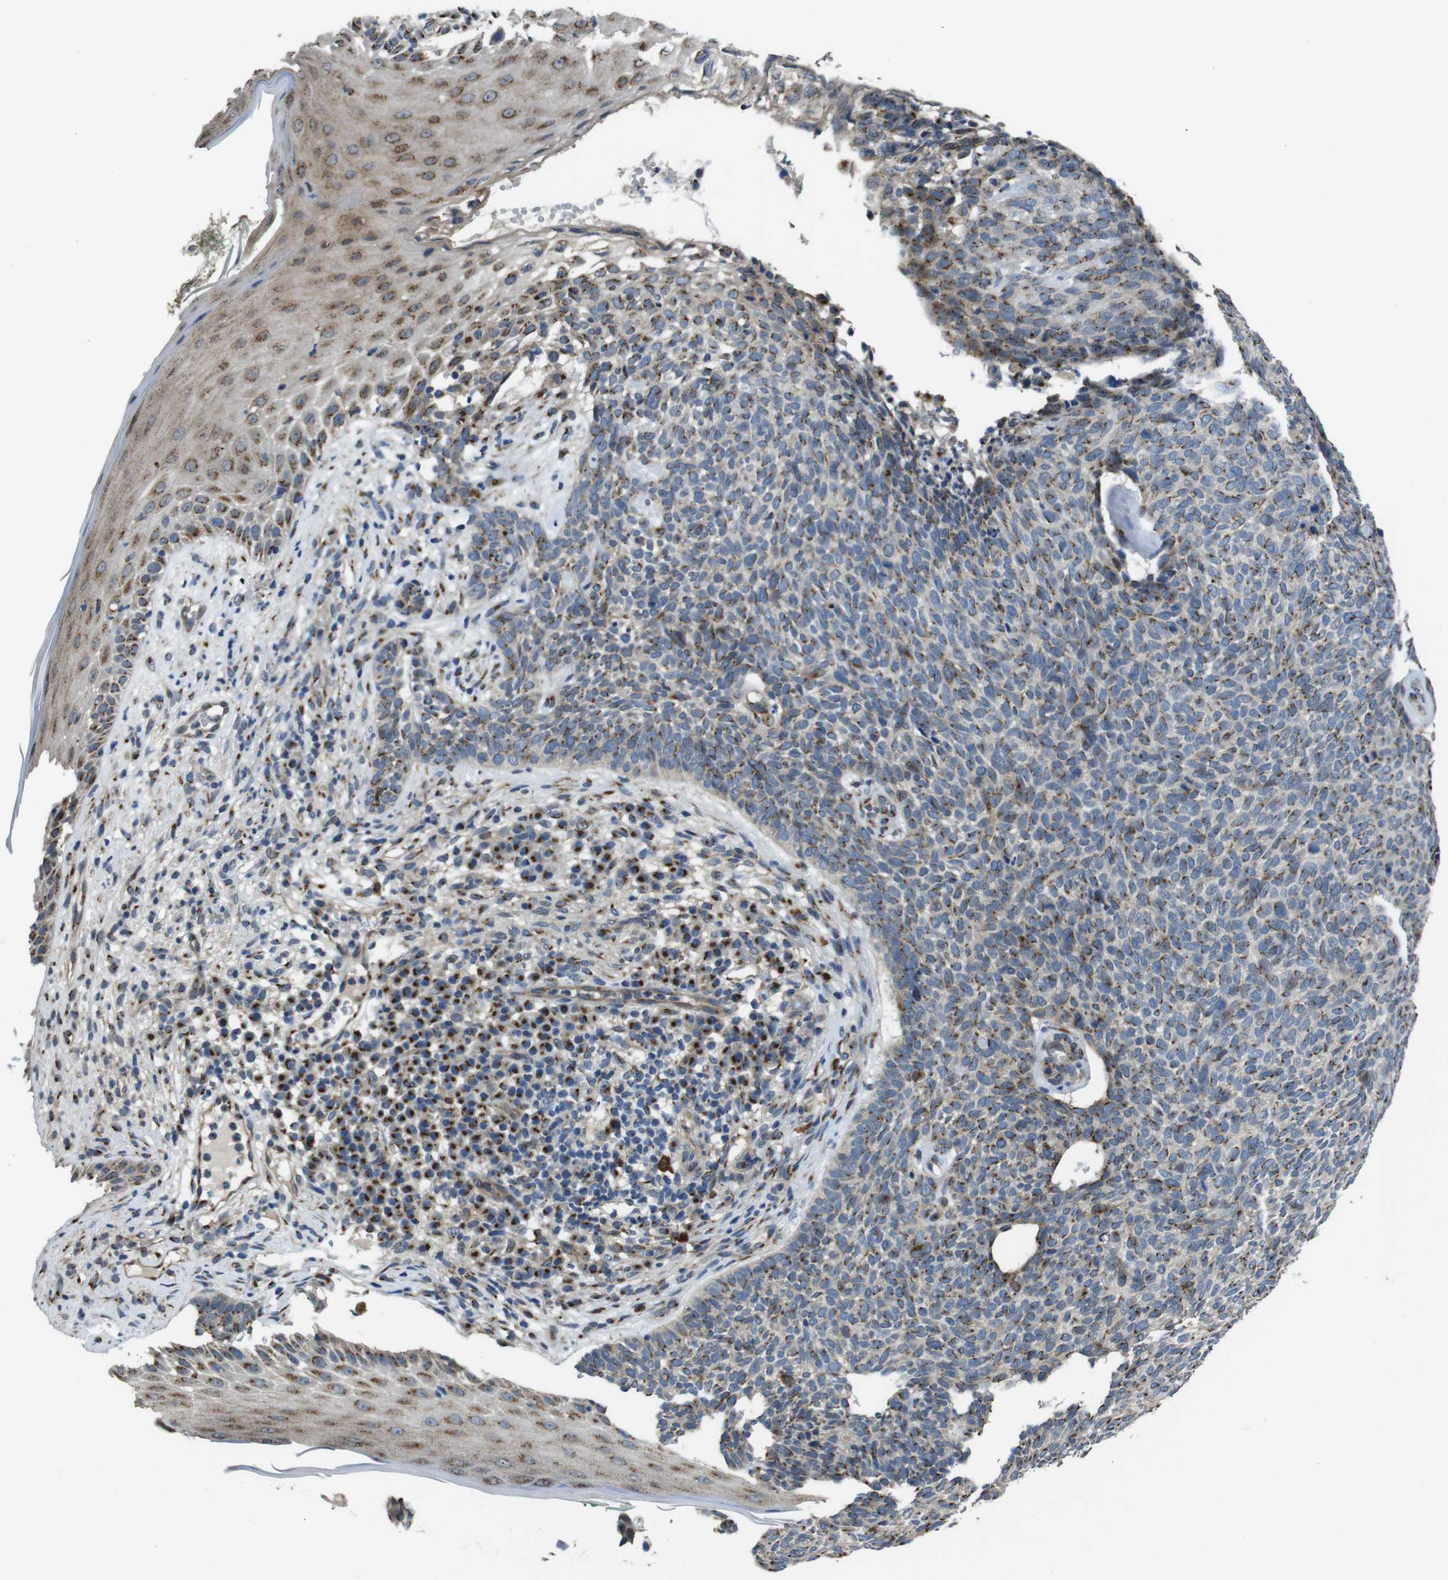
{"staining": {"intensity": "moderate", "quantity": "25%-75%", "location": "cytoplasmic/membranous"}, "tissue": "skin cancer", "cell_type": "Tumor cells", "image_type": "cancer", "snomed": [{"axis": "morphology", "description": "Basal cell carcinoma"}, {"axis": "topography", "description": "Skin"}], "caption": "Skin cancer was stained to show a protein in brown. There is medium levels of moderate cytoplasmic/membranous staining in about 25%-75% of tumor cells. (brown staining indicates protein expression, while blue staining denotes nuclei).", "gene": "RAB6A", "patient": {"sex": "female", "age": 84}}